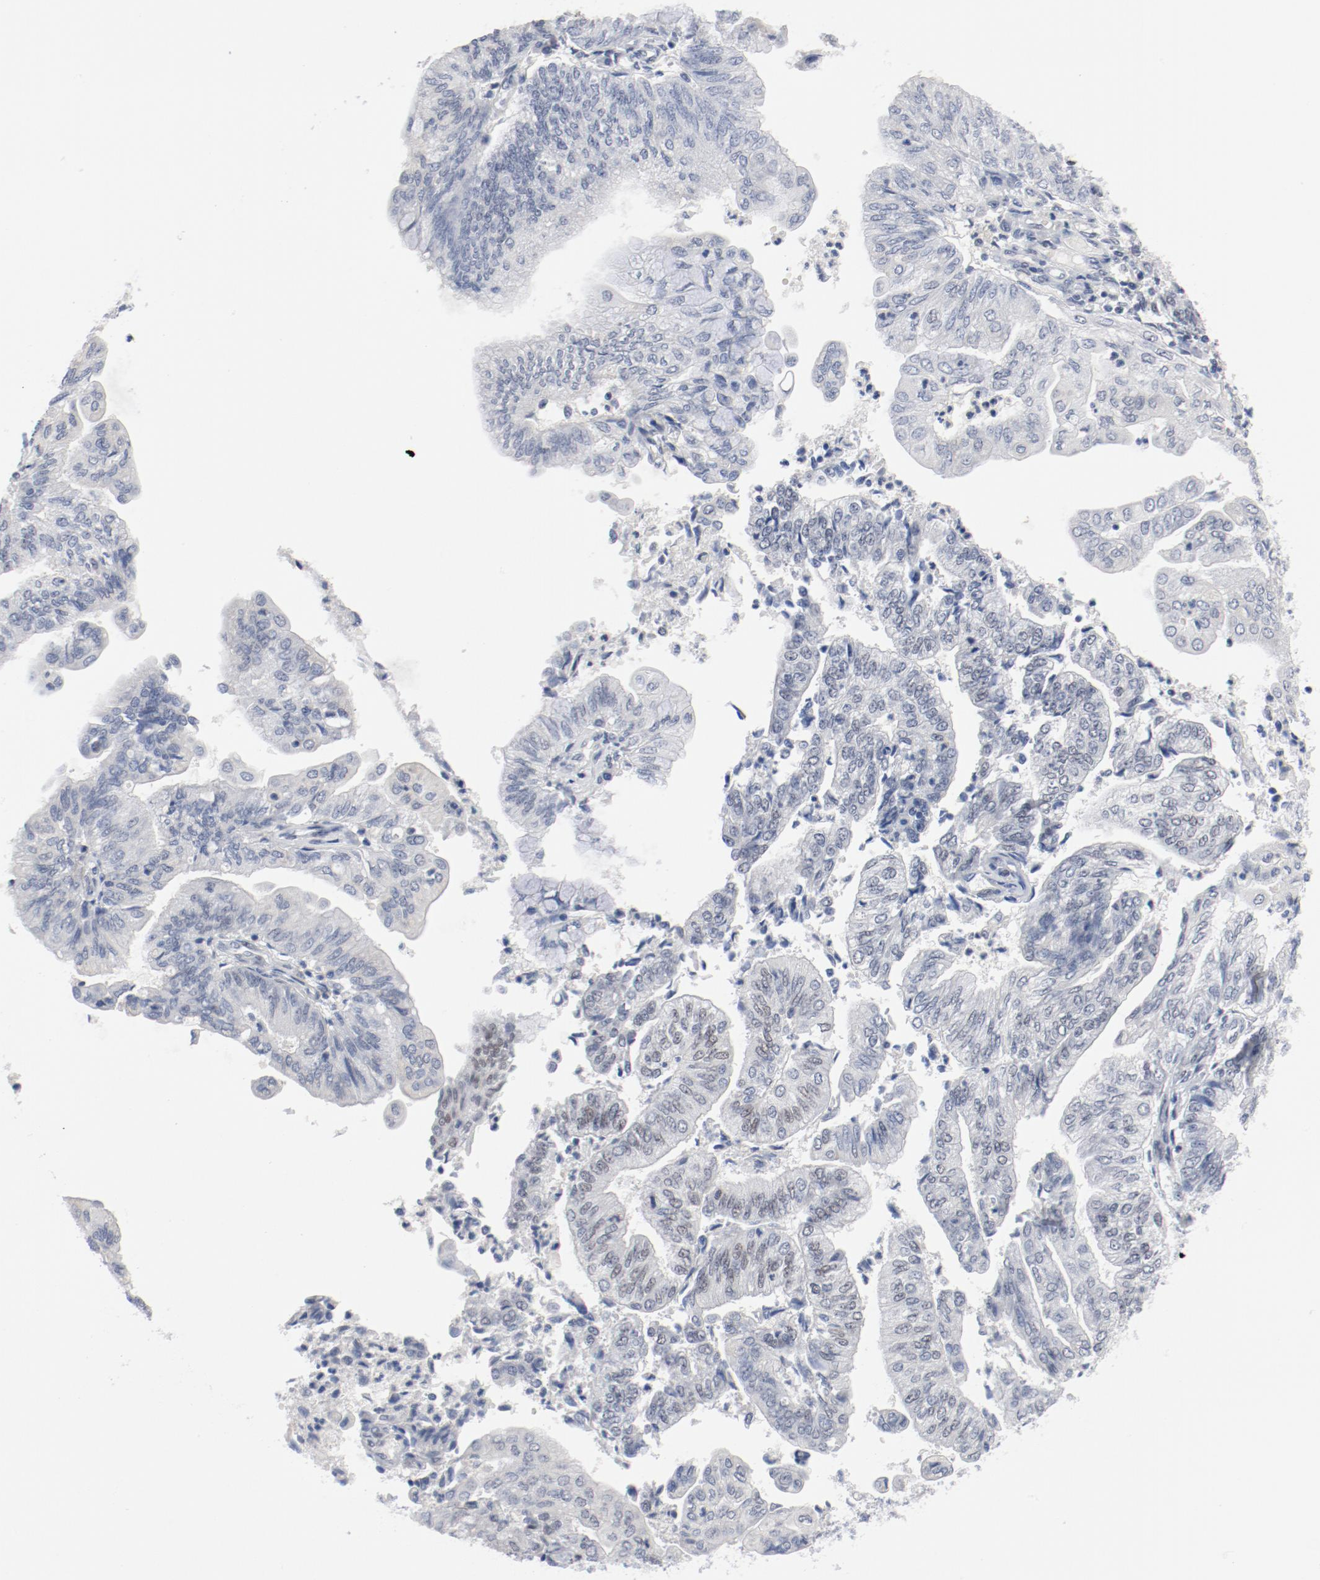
{"staining": {"intensity": "negative", "quantity": "none", "location": "none"}, "tissue": "endometrial cancer", "cell_type": "Tumor cells", "image_type": "cancer", "snomed": [{"axis": "morphology", "description": "Adenocarcinoma, NOS"}, {"axis": "topography", "description": "Endometrium"}], "caption": "Endometrial cancer was stained to show a protein in brown. There is no significant expression in tumor cells.", "gene": "ARNT", "patient": {"sex": "female", "age": 59}}